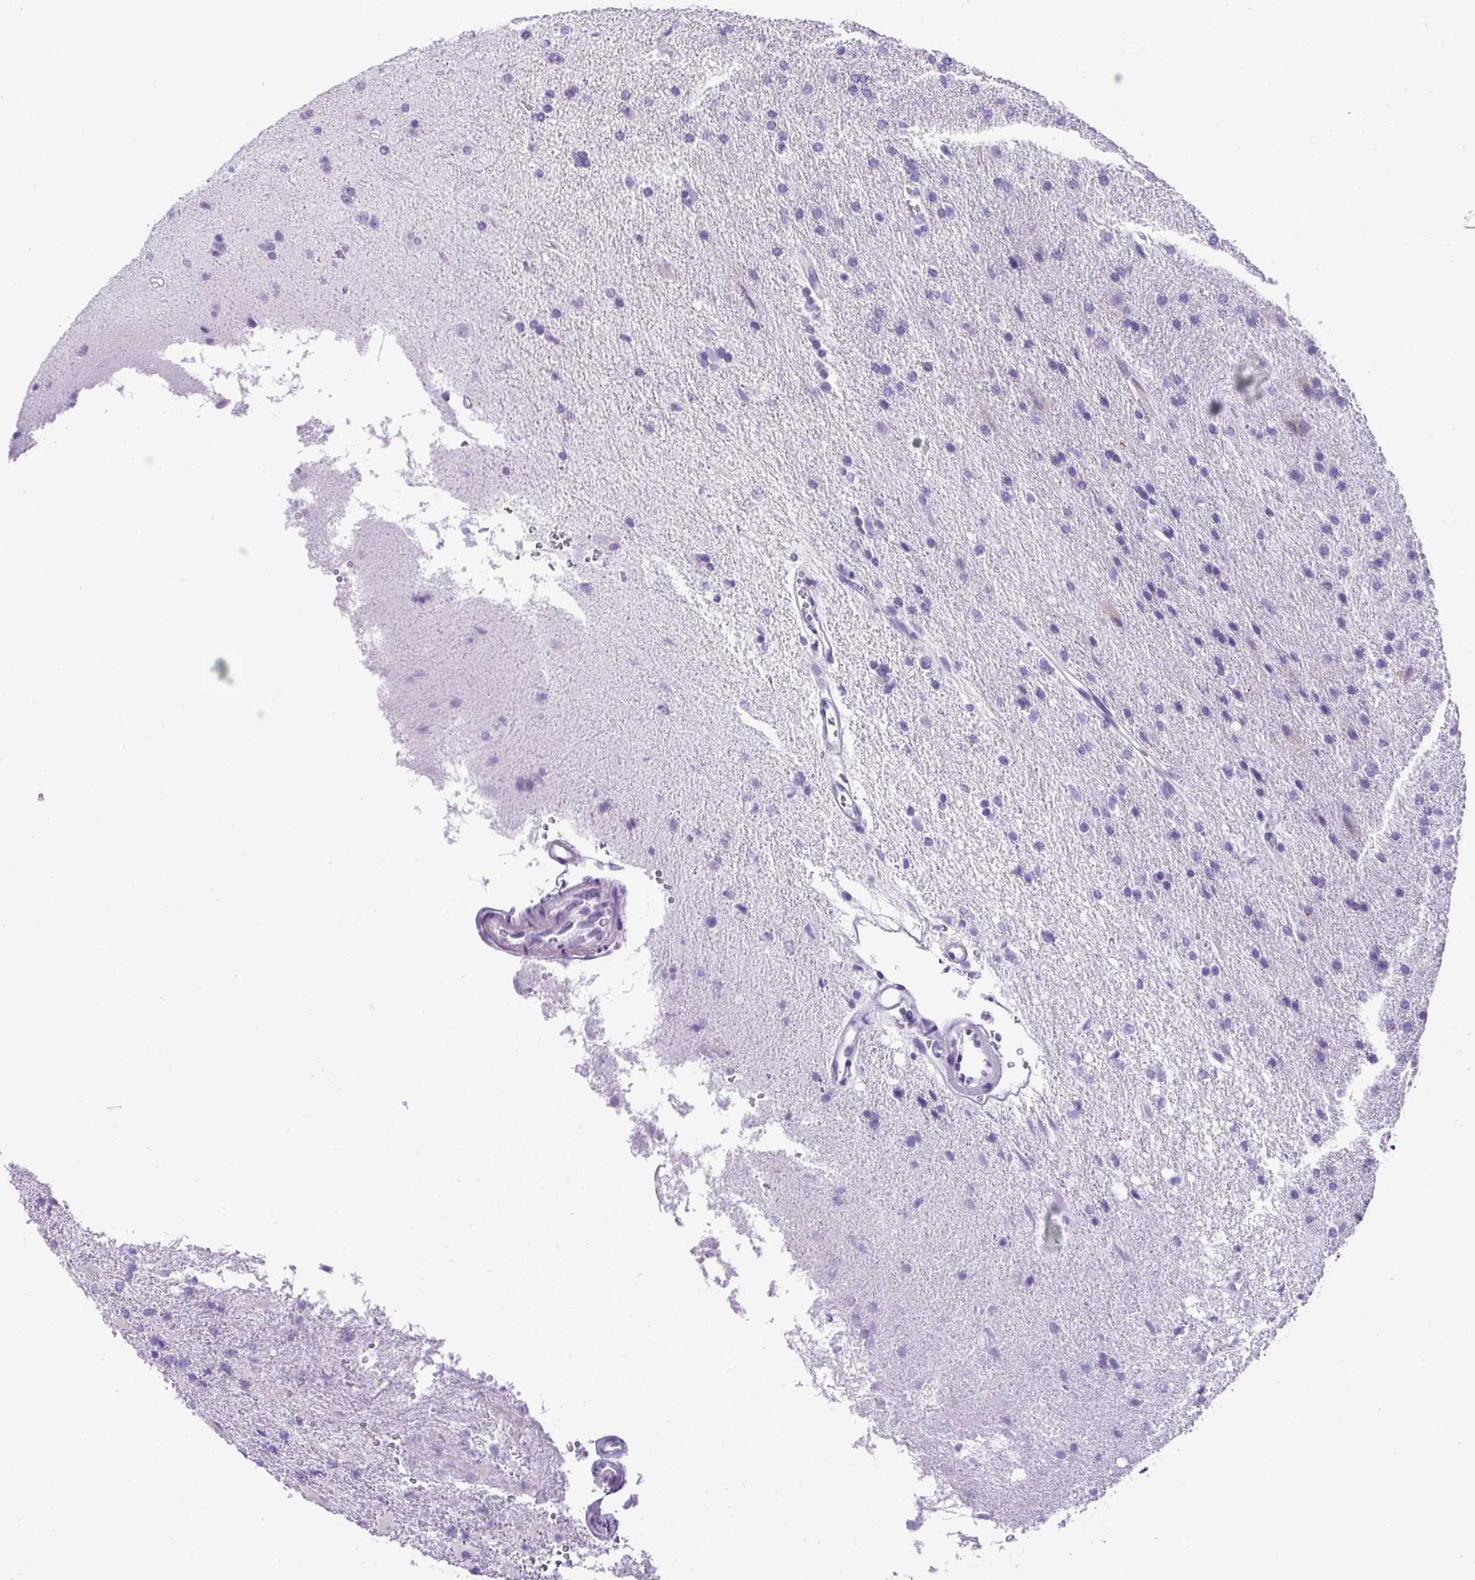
{"staining": {"intensity": "negative", "quantity": "none", "location": "none"}, "tissue": "glioma", "cell_type": "Tumor cells", "image_type": "cancer", "snomed": [{"axis": "morphology", "description": "Glioma, malignant, High grade"}, {"axis": "topography", "description": "Brain"}], "caption": "Immunohistochemistry (IHC) histopathology image of human glioma stained for a protein (brown), which displays no expression in tumor cells. (Brightfield microscopy of DAB (3,3'-diaminobenzidine) IHC at high magnification).", "gene": "UPP1", "patient": {"sex": "male", "age": 56}}